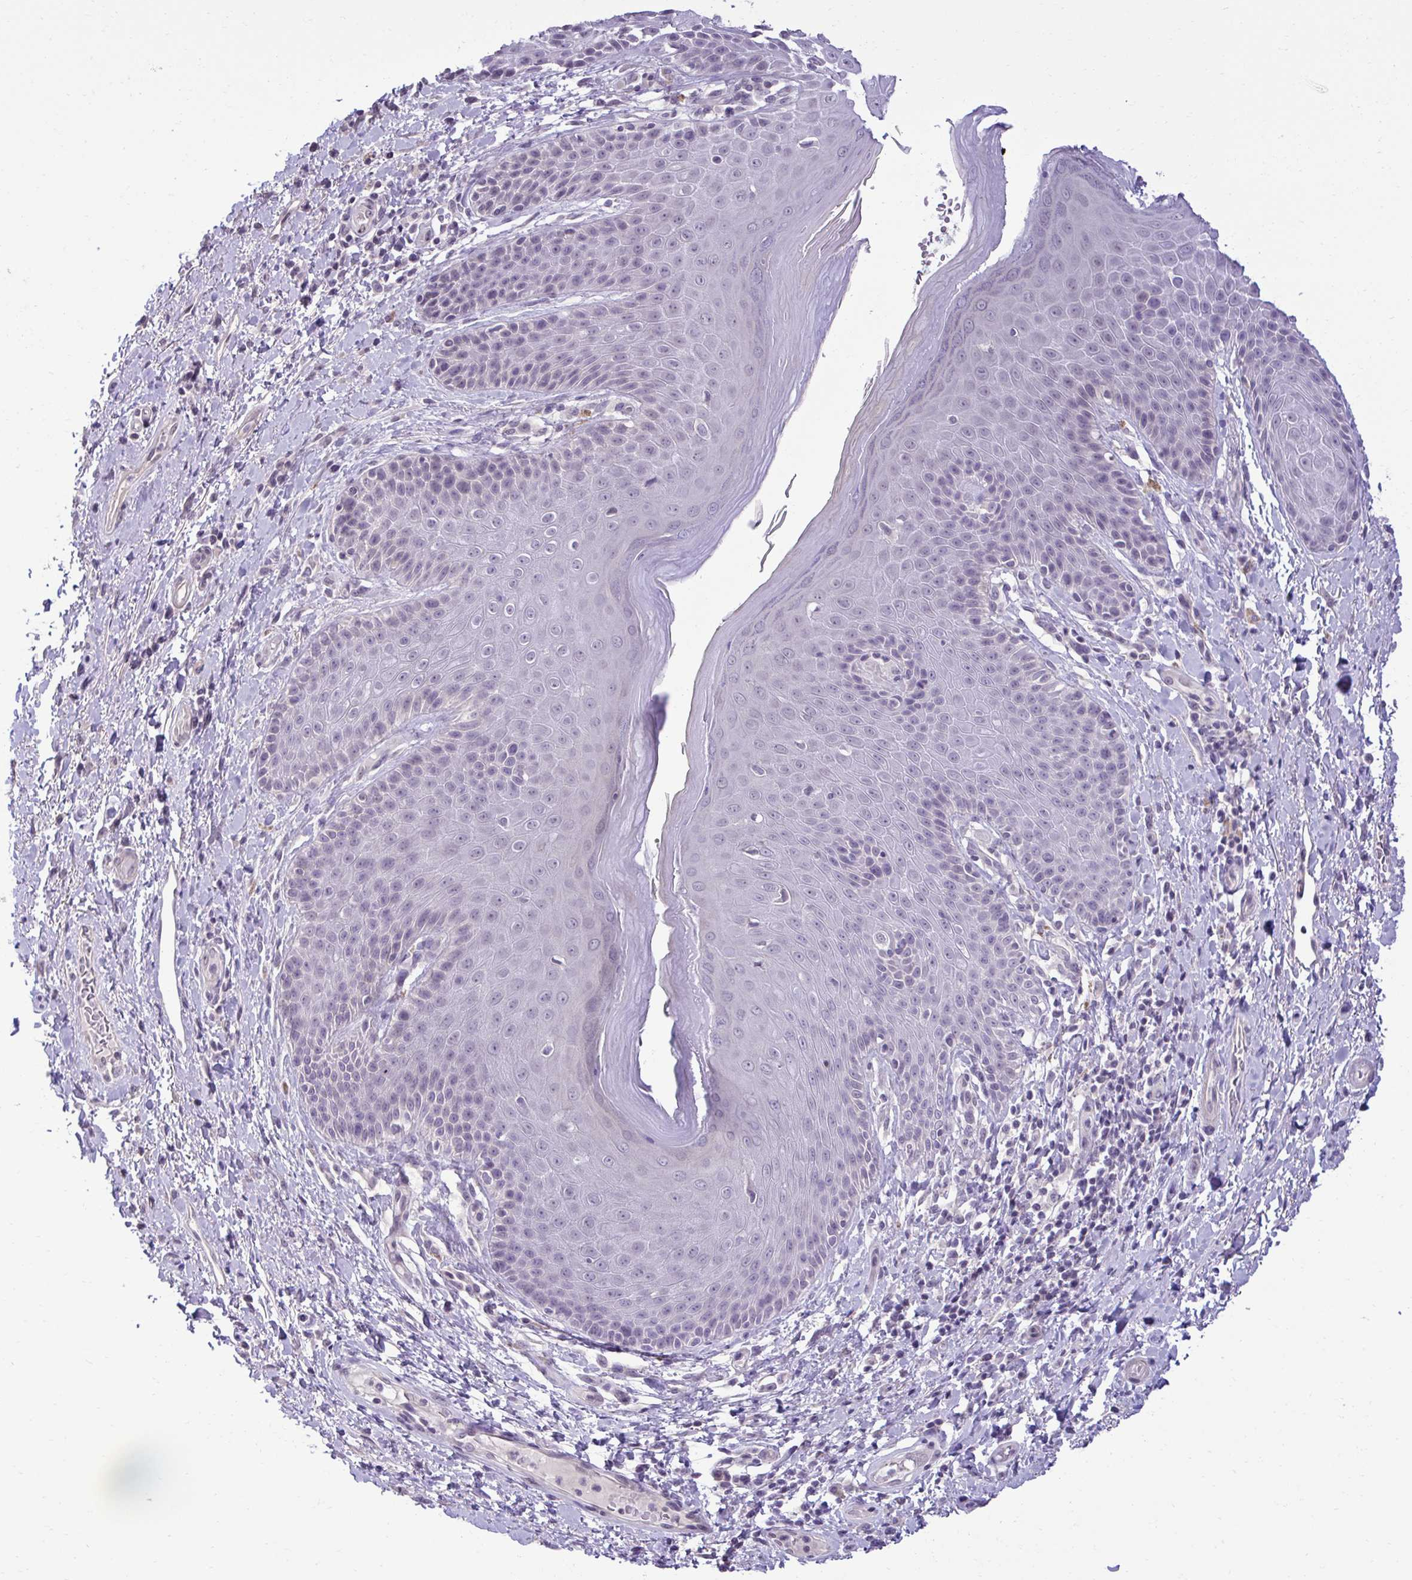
{"staining": {"intensity": "moderate", "quantity": "<25%", "location": "cytoplasmic/membranous"}, "tissue": "skin", "cell_type": "Epidermal cells", "image_type": "normal", "snomed": [{"axis": "morphology", "description": "Normal tissue, NOS"}, {"axis": "topography", "description": "Anal"}, {"axis": "topography", "description": "Peripheral nerve tissue"}], "caption": "Immunohistochemical staining of unremarkable human skin shows <25% levels of moderate cytoplasmic/membranous protein expression in about <25% of epidermal cells.", "gene": "SLC30A3", "patient": {"sex": "male", "age": 51}}